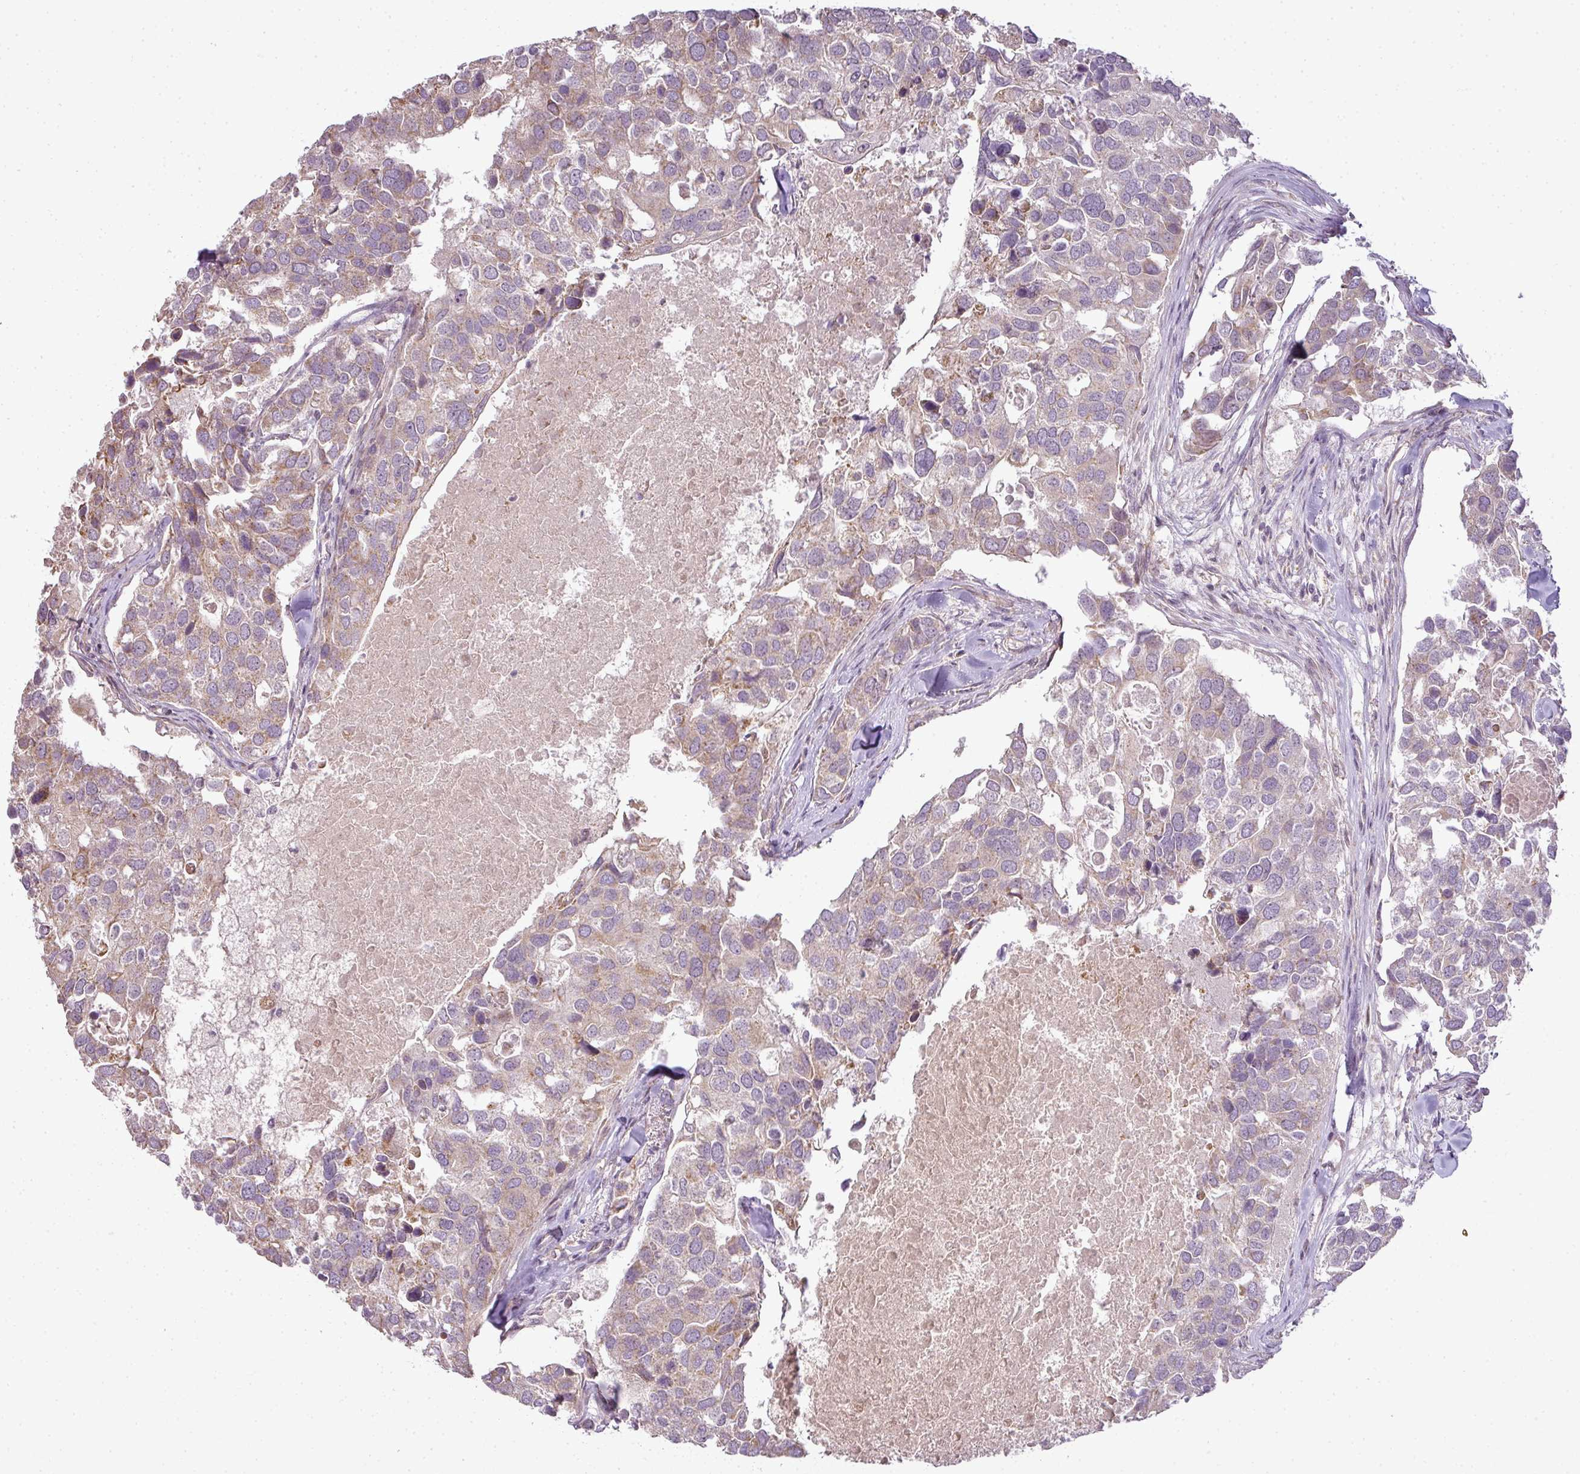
{"staining": {"intensity": "moderate", "quantity": "25%-75%", "location": "cytoplasmic/membranous"}, "tissue": "breast cancer", "cell_type": "Tumor cells", "image_type": "cancer", "snomed": [{"axis": "morphology", "description": "Duct carcinoma"}, {"axis": "topography", "description": "Breast"}], "caption": "Protein staining of breast cancer tissue exhibits moderate cytoplasmic/membranous positivity in about 25%-75% of tumor cells. (IHC, brightfield microscopy, high magnification).", "gene": "LY75", "patient": {"sex": "female", "age": 83}}